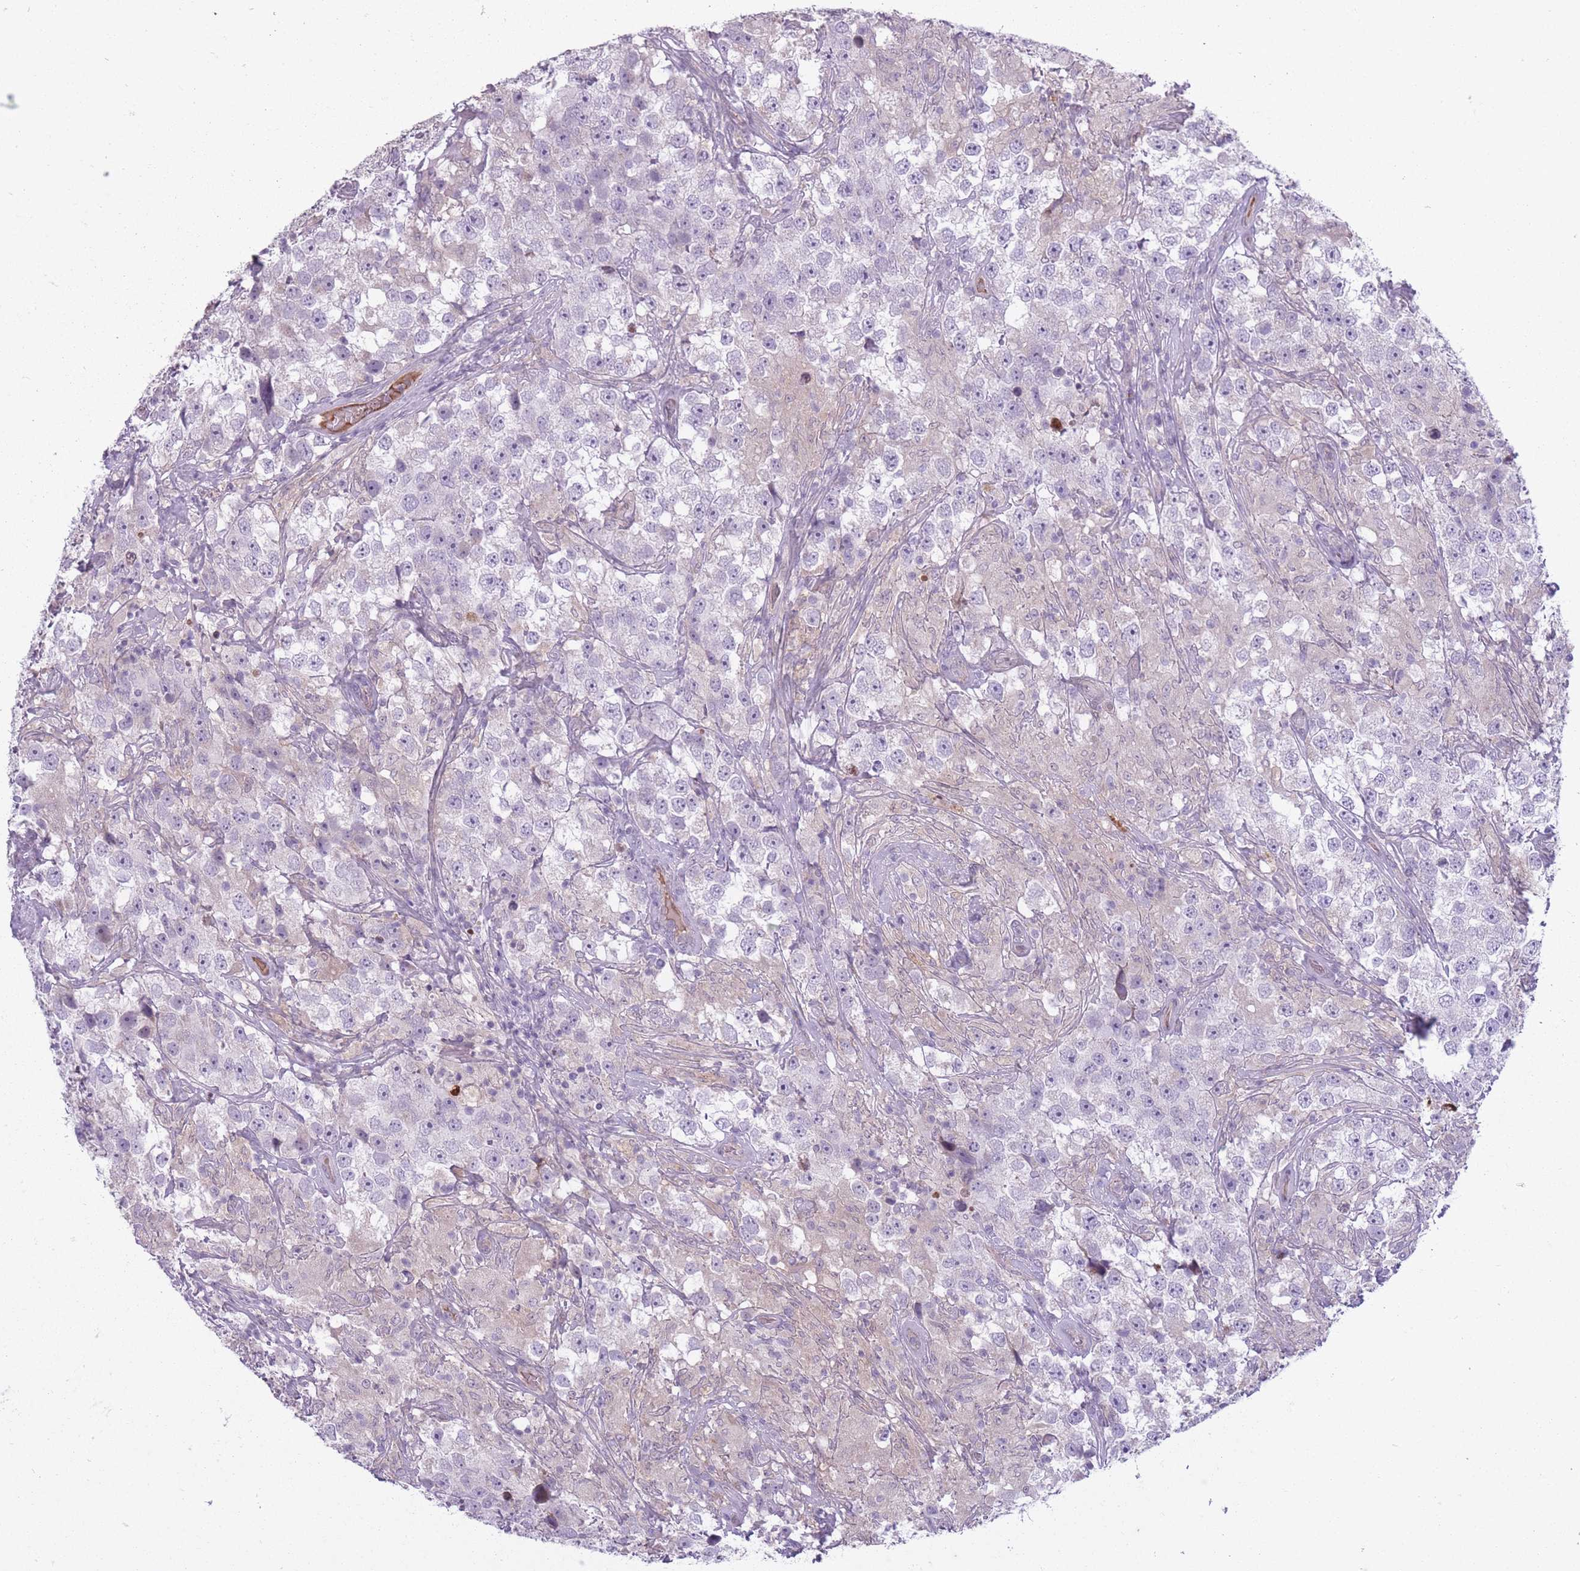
{"staining": {"intensity": "negative", "quantity": "none", "location": "none"}, "tissue": "testis cancer", "cell_type": "Tumor cells", "image_type": "cancer", "snomed": [{"axis": "morphology", "description": "Seminoma, NOS"}, {"axis": "topography", "description": "Testis"}], "caption": "This is an immunohistochemistry (IHC) micrograph of testis cancer (seminoma). There is no staining in tumor cells.", "gene": "ARPIN", "patient": {"sex": "male", "age": 46}}